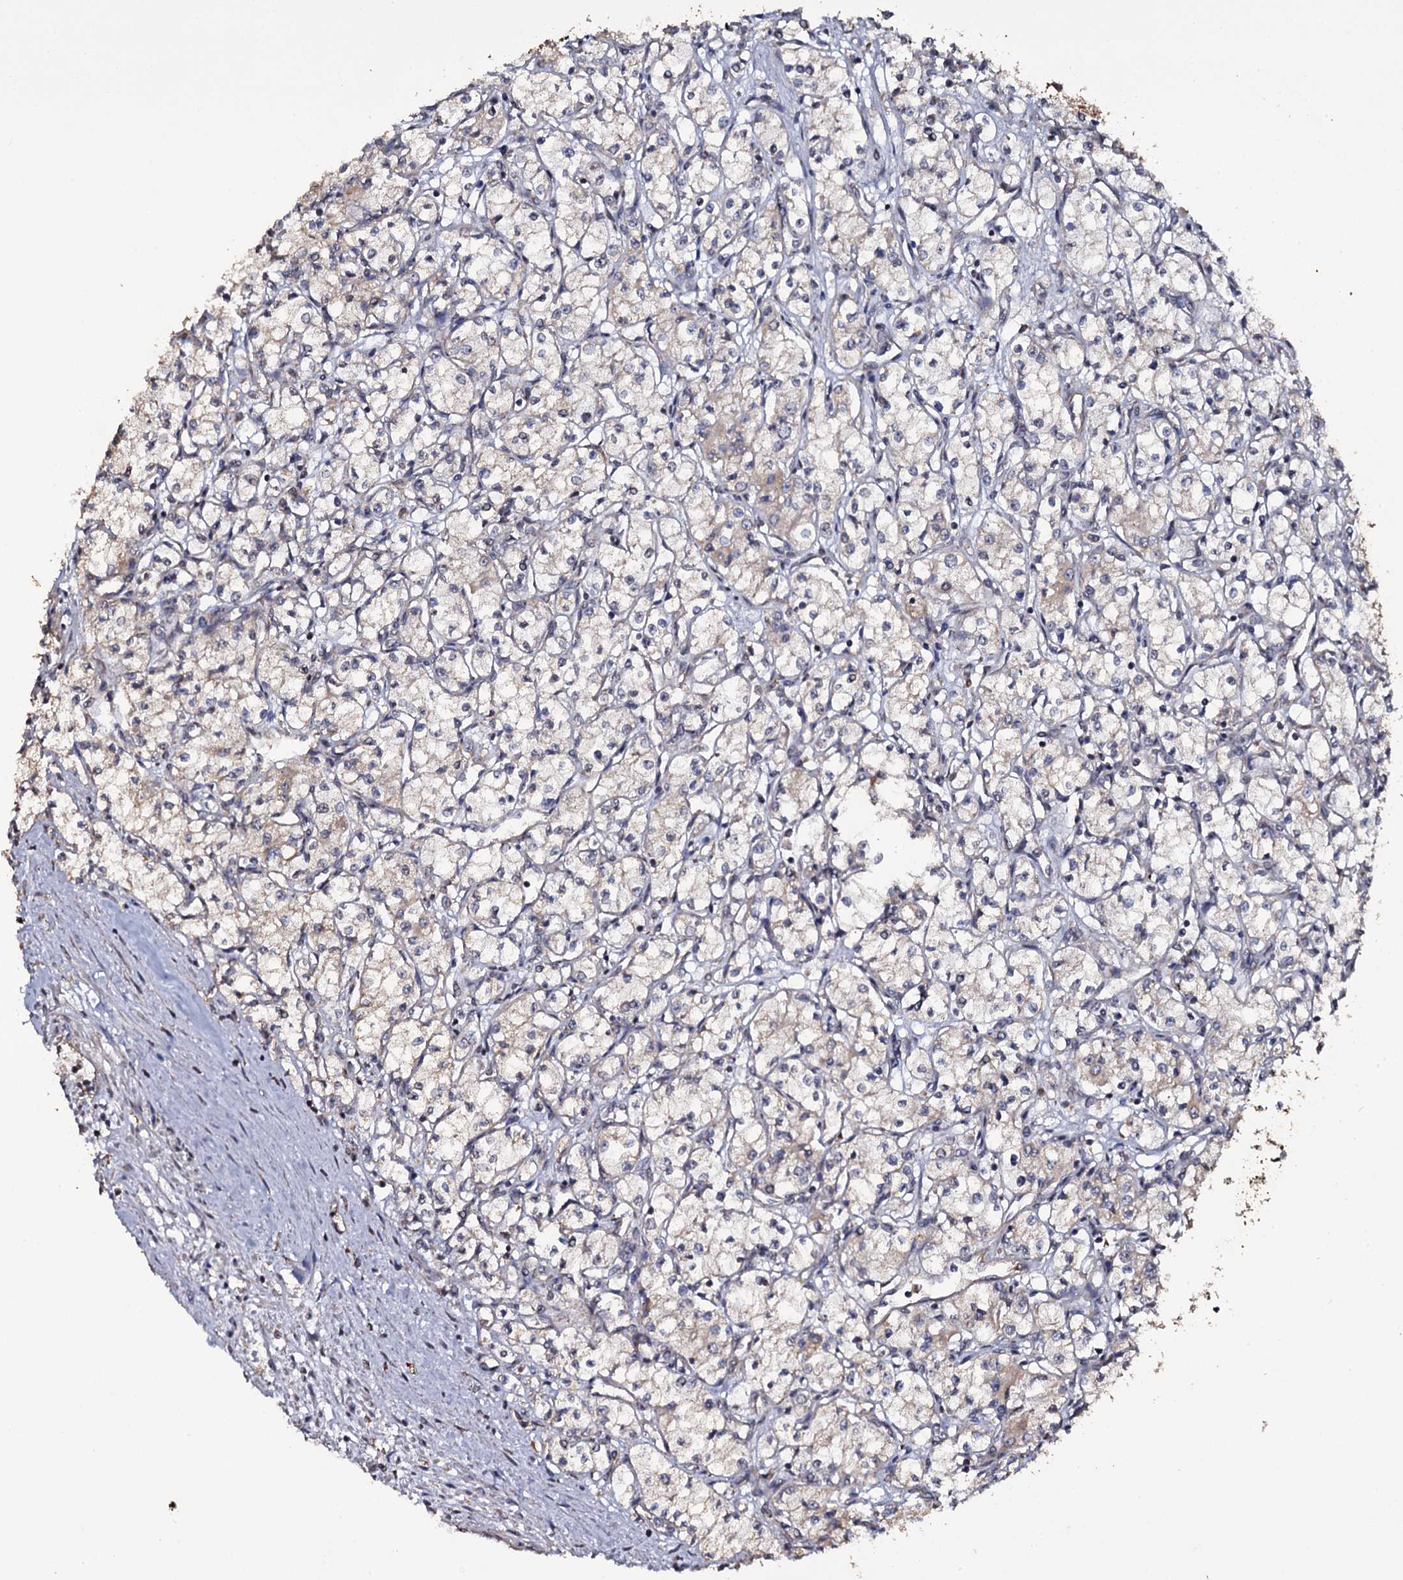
{"staining": {"intensity": "weak", "quantity": "<25%", "location": "cytoplasmic/membranous"}, "tissue": "renal cancer", "cell_type": "Tumor cells", "image_type": "cancer", "snomed": [{"axis": "morphology", "description": "Adenocarcinoma, NOS"}, {"axis": "topography", "description": "Kidney"}], "caption": "There is no significant positivity in tumor cells of adenocarcinoma (renal). The staining was performed using DAB to visualize the protein expression in brown, while the nuclei were stained in blue with hematoxylin (Magnification: 20x).", "gene": "TTC23", "patient": {"sex": "male", "age": 59}}